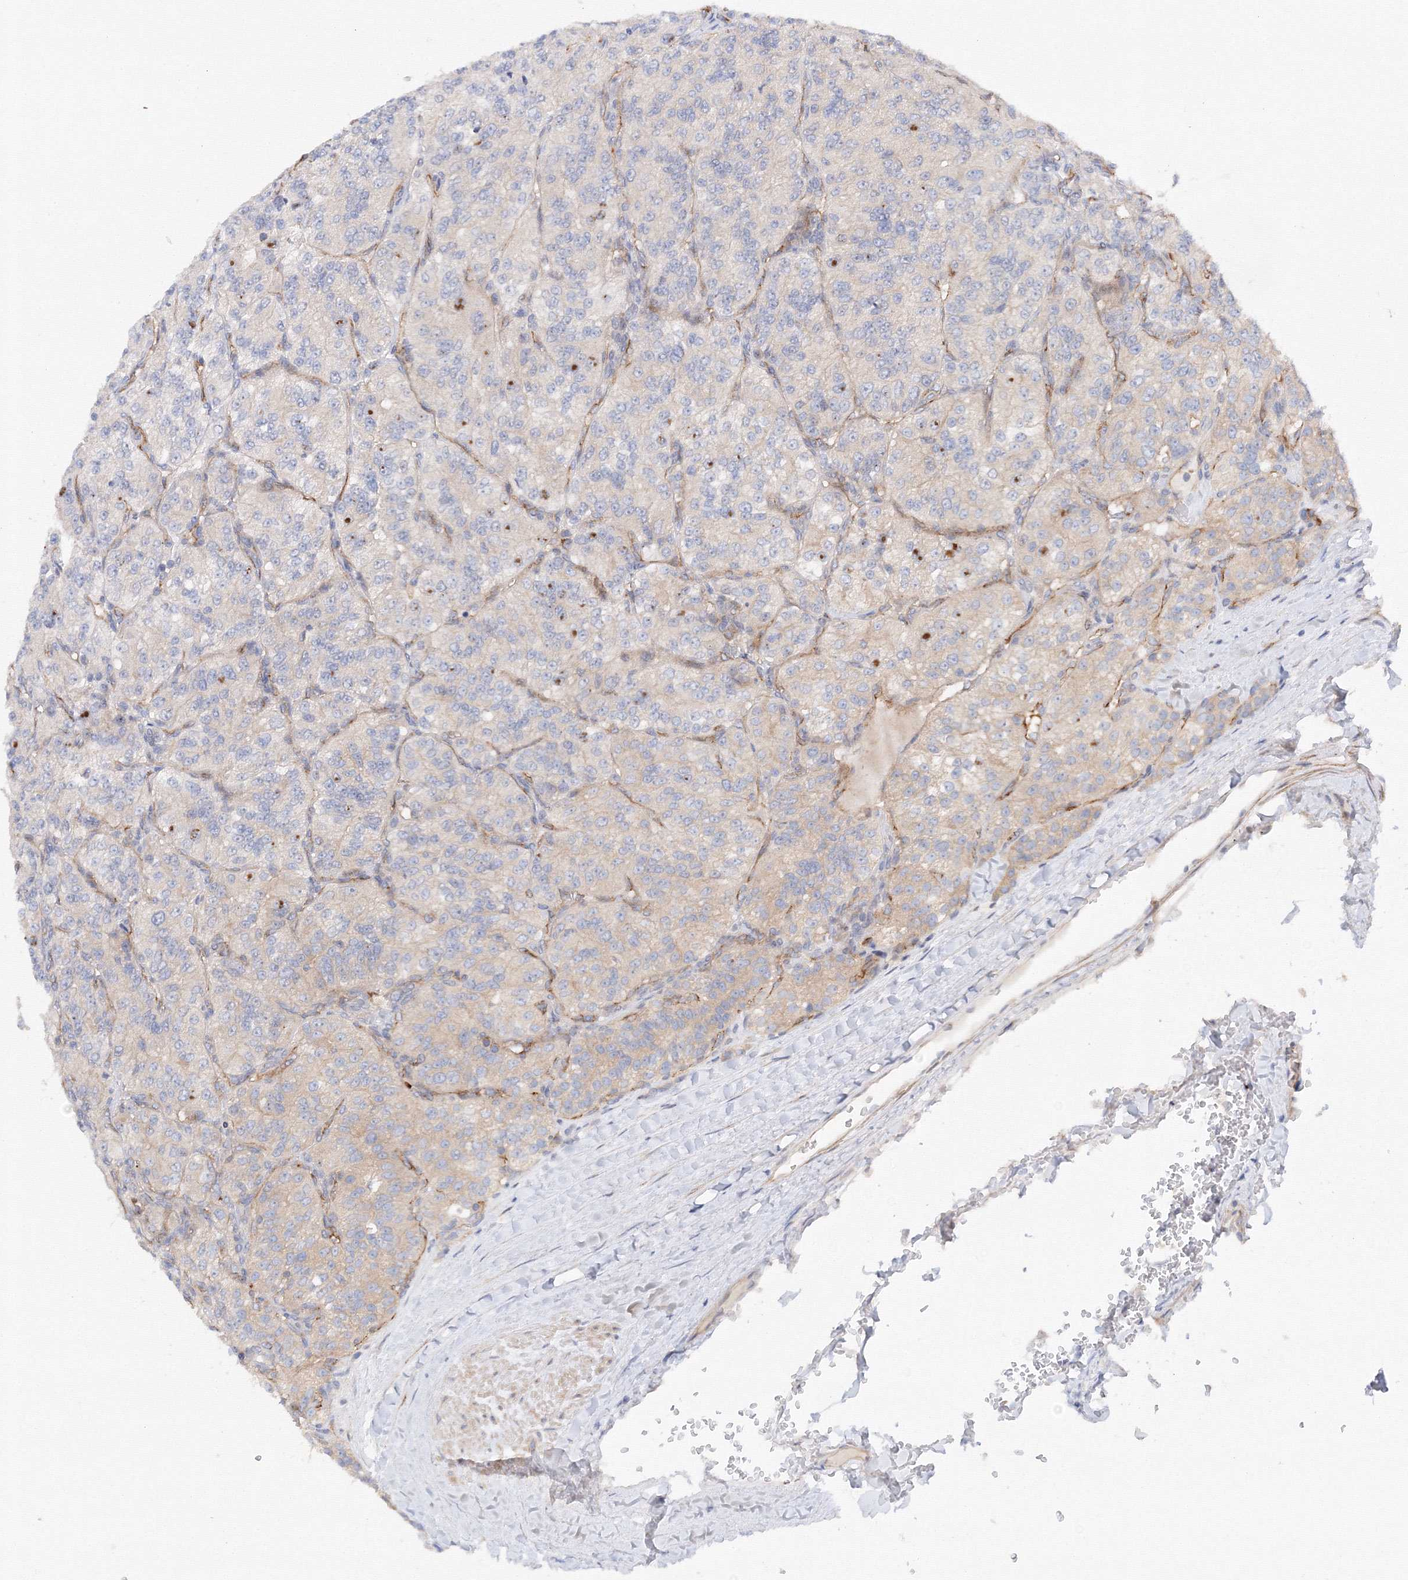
{"staining": {"intensity": "negative", "quantity": "none", "location": "none"}, "tissue": "renal cancer", "cell_type": "Tumor cells", "image_type": "cancer", "snomed": [{"axis": "morphology", "description": "Adenocarcinoma, NOS"}, {"axis": "topography", "description": "Kidney"}], "caption": "IHC histopathology image of human renal adenocarcinoma stained for a protein (brown), which exhibits no staining in tumor cells.", "gene": "DIS3L2", "patient": {"sex": "female", "age": 63}}